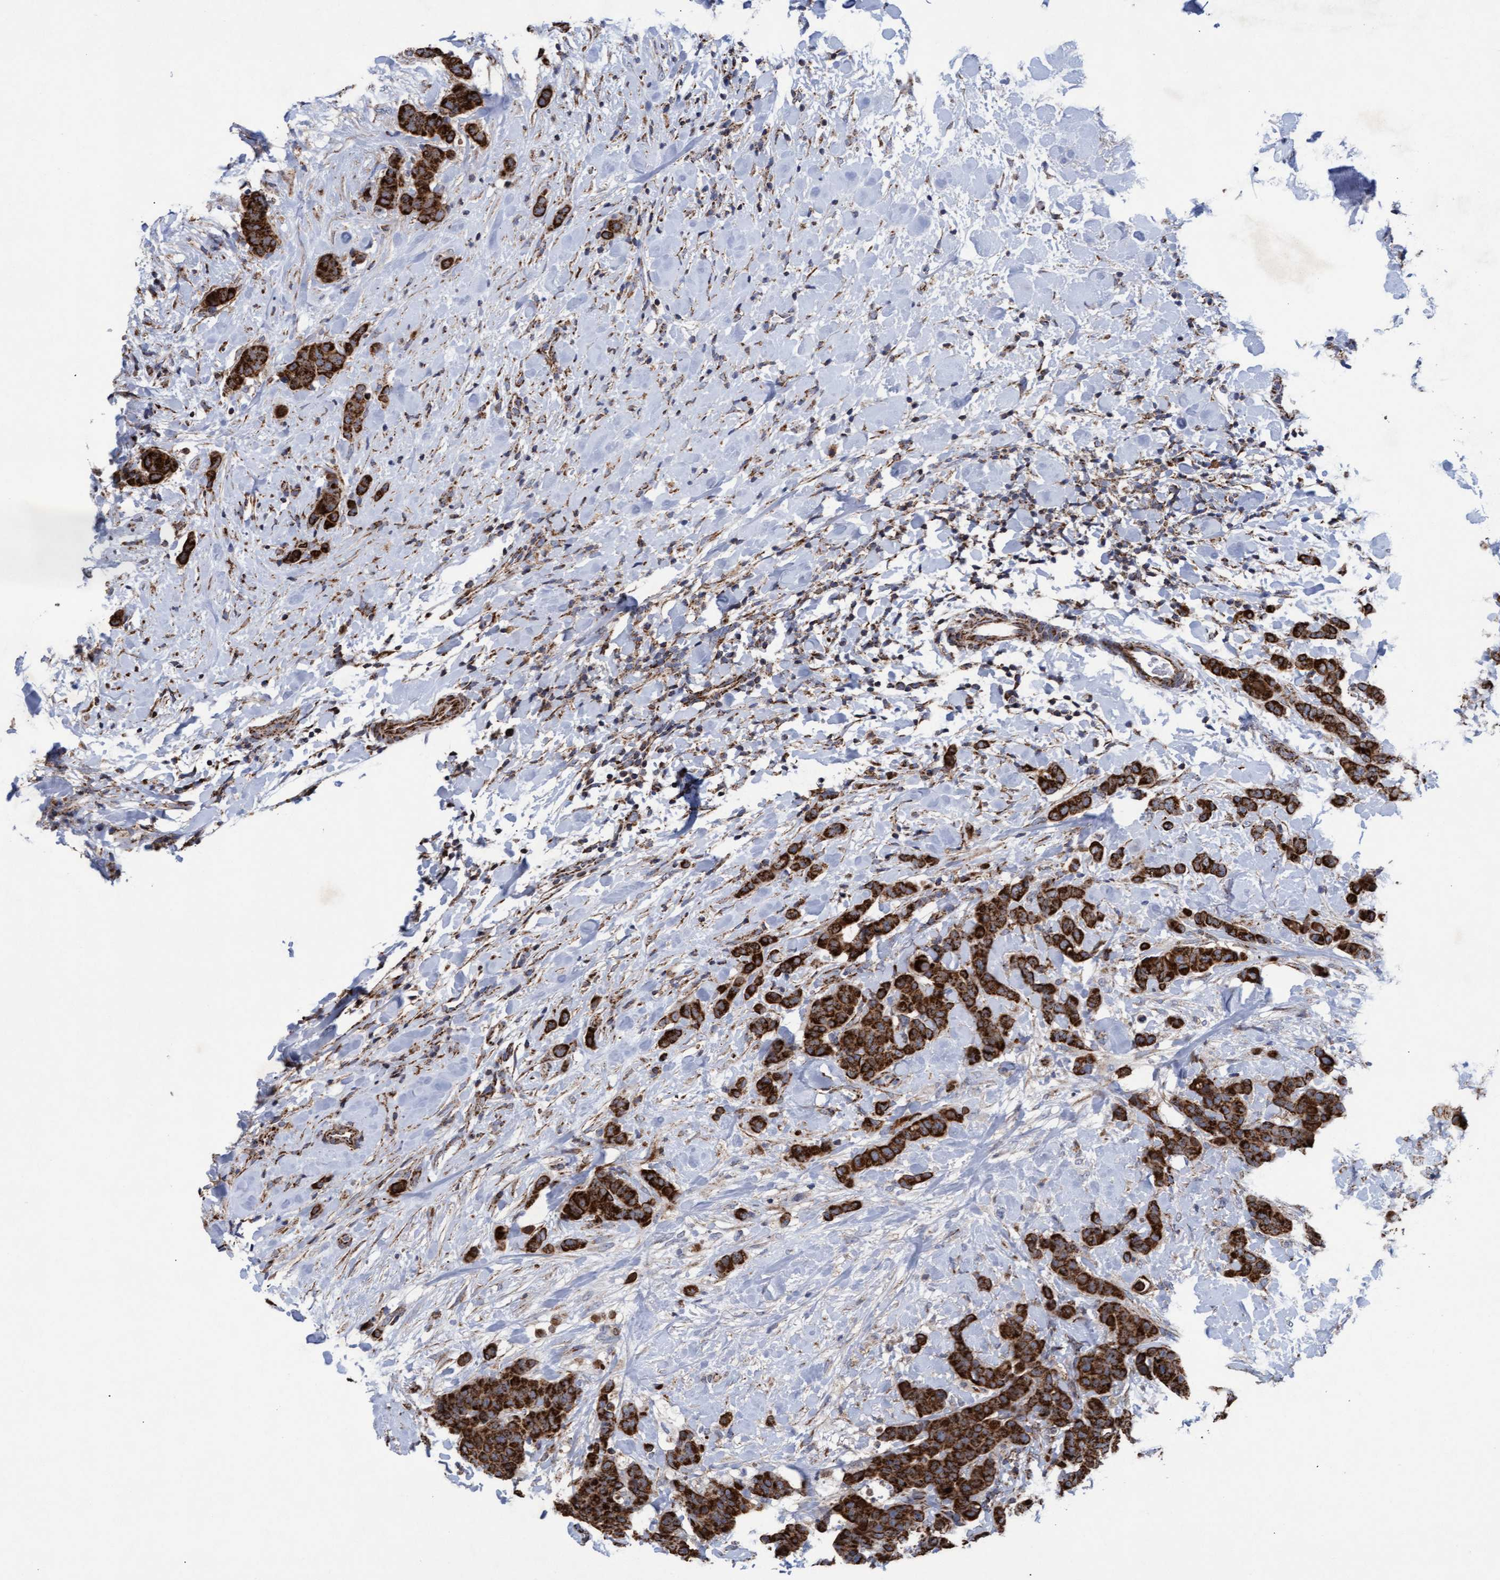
{"staining": {"intensity": "strong", "quantity": ">75%", "location": "cytoplasmic/membranous"}, "tissue": "breast cancer", "cell_type": "Tumor cells", "image_type": "cancer", "snomed": [{"axis": "morphology", "description": "Normal tissue, NOS"}, {"axis": "morphology", "description": "Duct carcinoma"}, {"axis": "topography", "description": "Breast"}], "caption": "Immunohistochemical staining of breast infiltrating ductal carcinoma reveals high levels of strong cytoplasmic/membranous protein positivity in about >75% of tumor cells.", "gene": "MRPL38", "patient": {"sex": "female", "age": 40}}